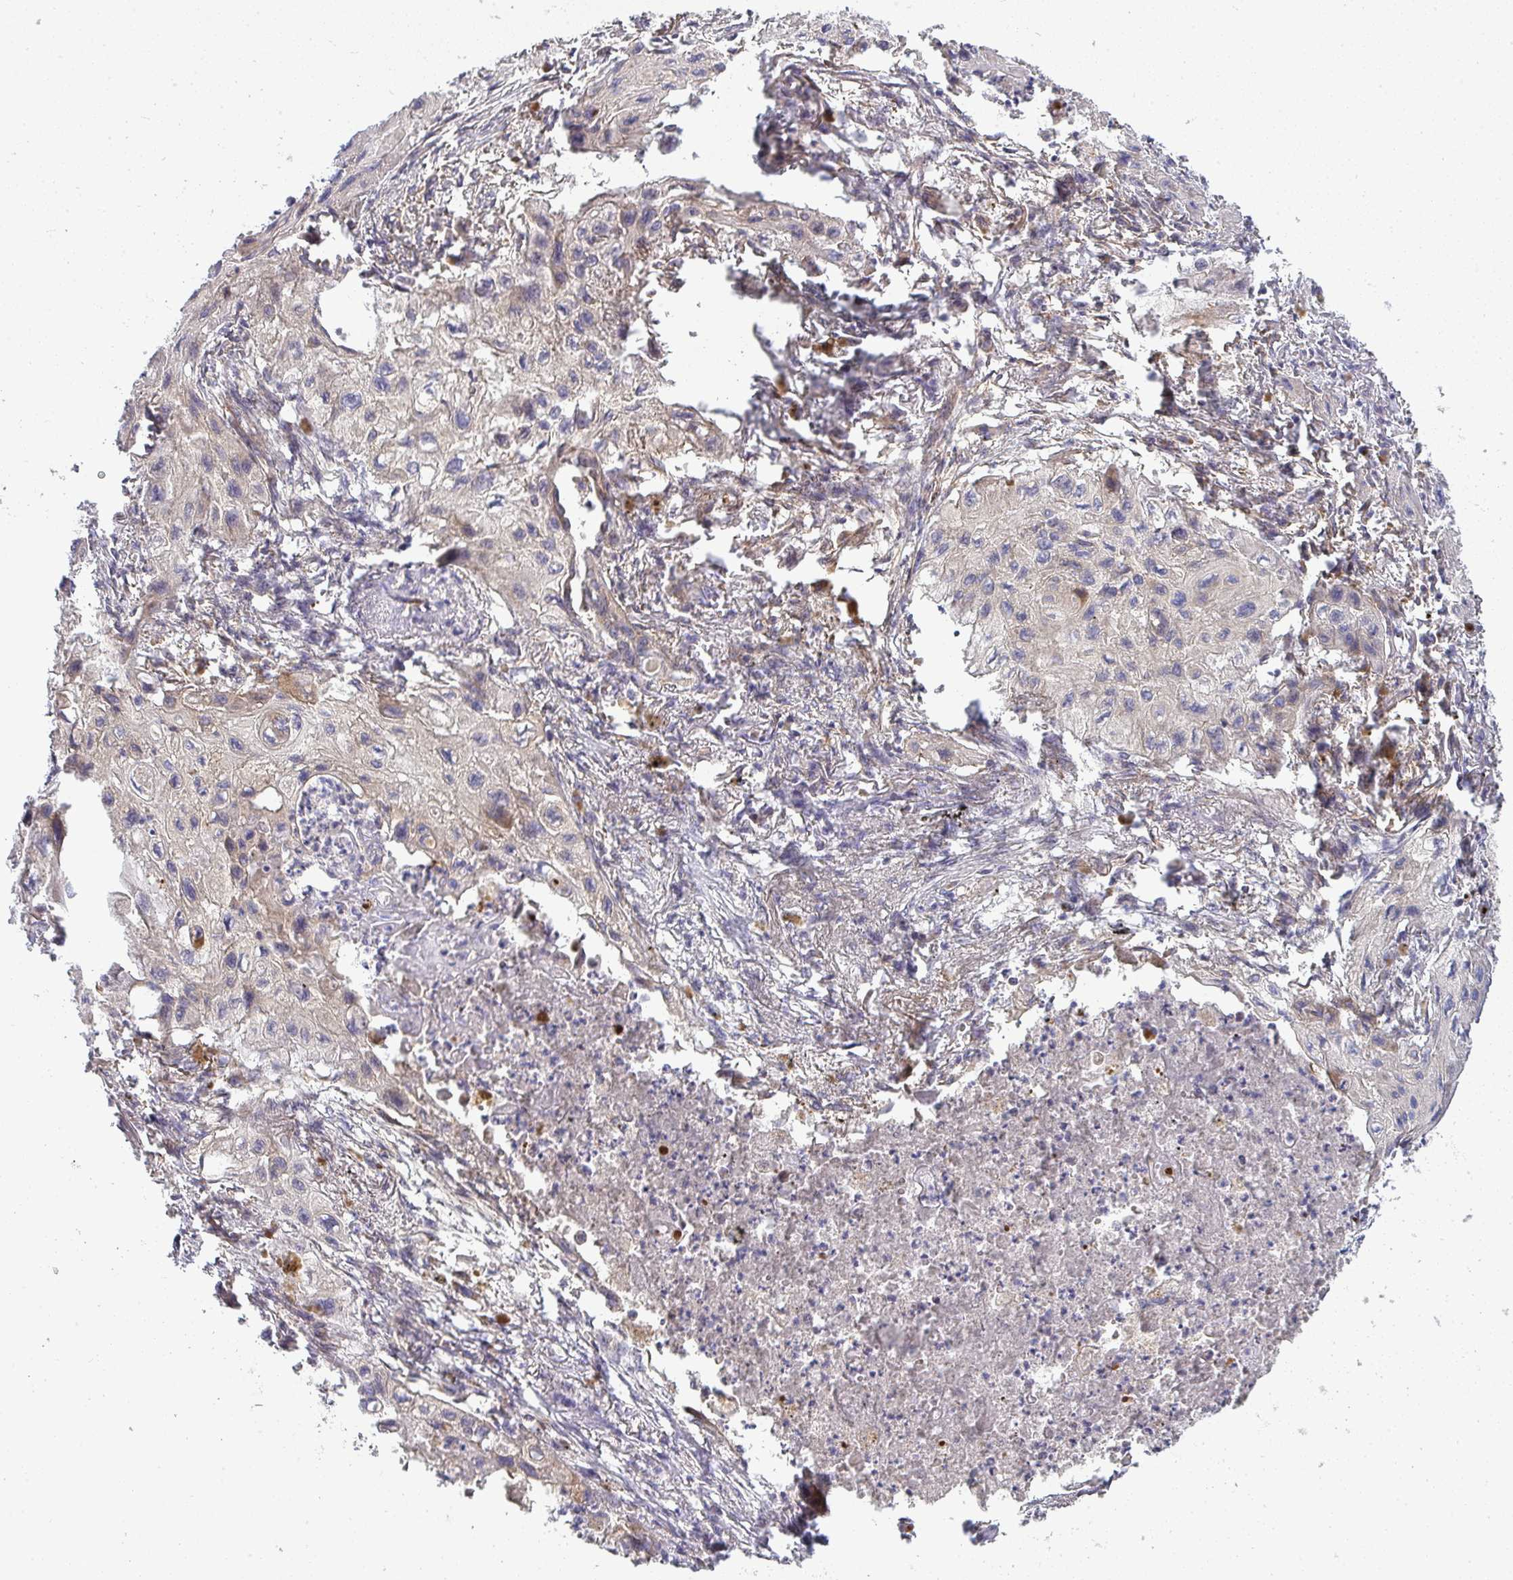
{"staining": {"intensity": "moderate", "quantity": "<25%", "location": "cytoplasmic/membranous"}, "tissue": "lung cancer", "cell_type": "Tumor cells", "image_type": "cancer", "snomed": [{"axis": "morphology", "description": "Squamous cell carcinoma, NOS"}, {"axis": "topography", "description": "Lung"}], "caption": "Immunohistochemical staining of human lung squamous cell carcinoma reveals moderate cytoplasmic/membranous protein staining in about <25% of tumor cells.", "gene": "B4GALT6", "patient": {"sex": "male", "age": 71}}